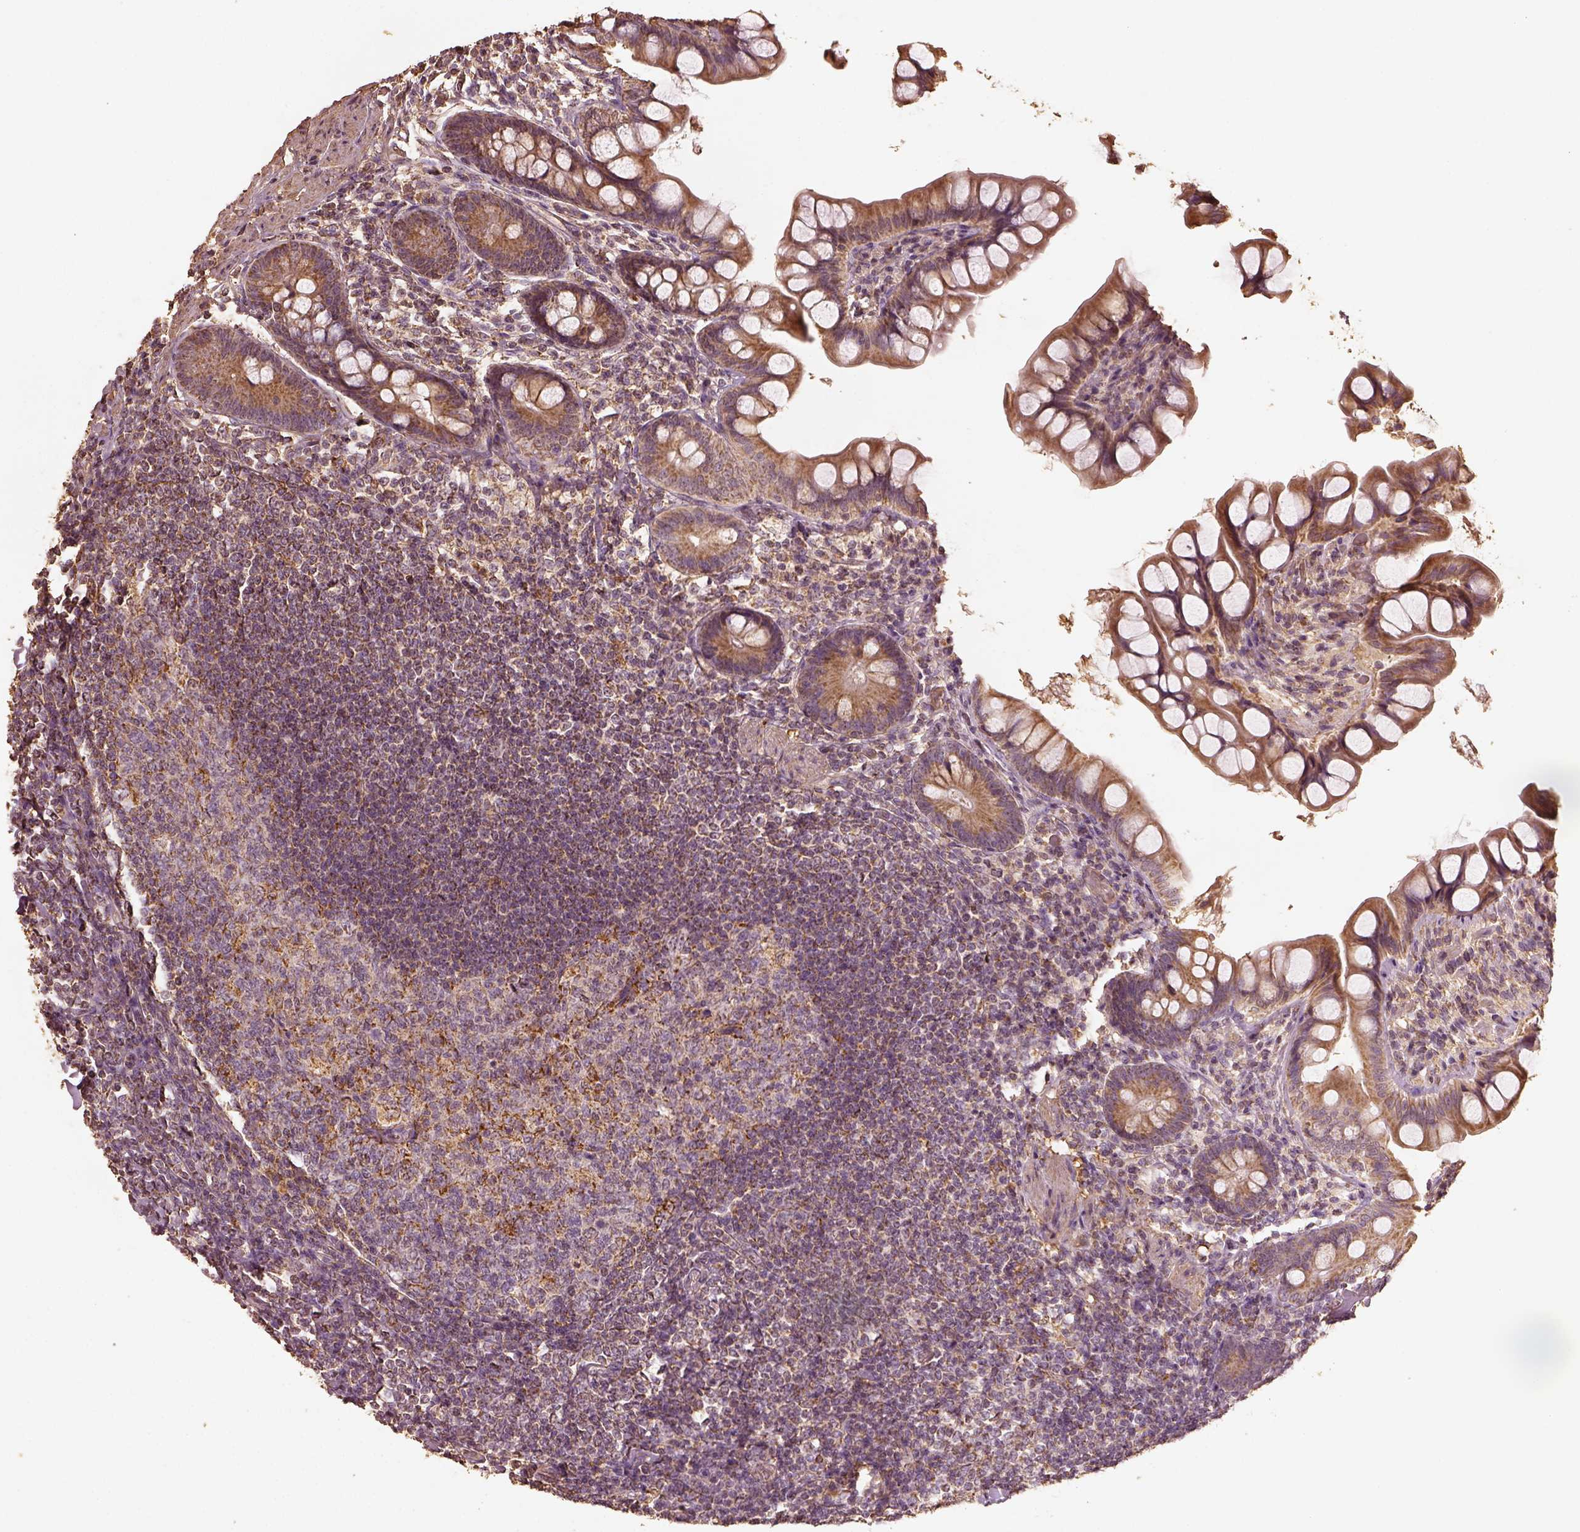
{"staining": {"intensity": "moderate", "quantity": ">75%", "location": "cytoplasmic/membranous"}, "tissue": "small intestine", "cell_type": "Glandular cells", "image_type": "normal", "snomed": [{"axis": "morphology", "description": "Normal tissue, NOS"}, {"axis": "topography", "description": "Small intestine"}], "caption": "There is medium levels of moderate cytoplasmic/membranous staining in glandular cells of benign small intestine, as demonstrated by immunohistochemical staining (brown color).", "gene": "PTGES2", "patient": {"sex": "male", "age": 70}}